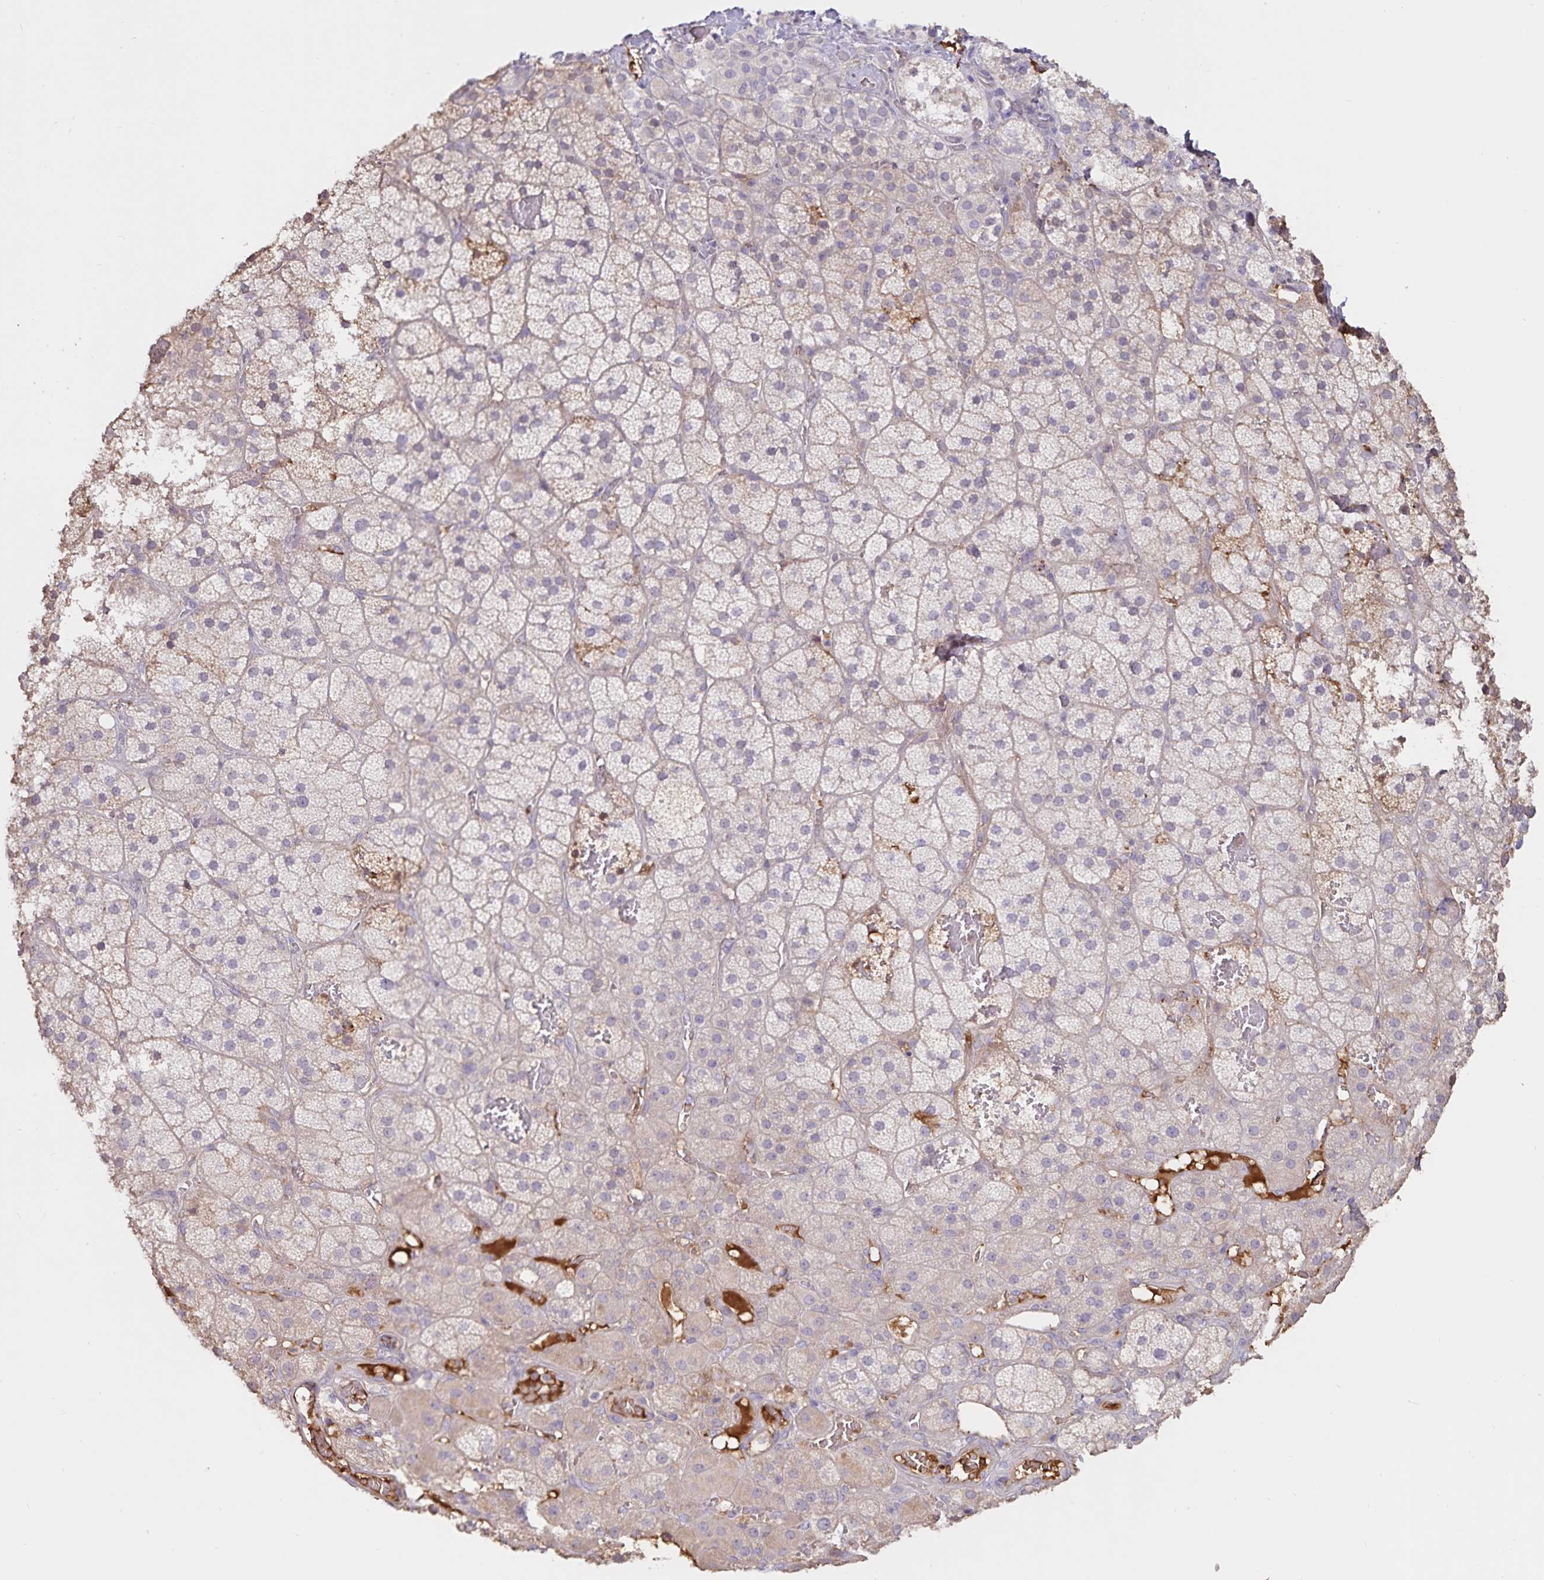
{"staining": {"intensity": "weak", "quantity": "<25%", "location": "cytoplasmic/membranous"}, "tissue": "adrenal gland", "cell_type": "Glandular cells", "image_type": "normal", "snomed": [{"axis": "morphology", "description": "Normal tissue, NOS"}, {"axis": "topography", "description": "Adrenal gland"}], "caption": "IHC micrograph of unremarkable adrenal gland stained for a protein (brown), which shows no staining in glandular cells. The staining was performed using DAB to visualize the protein expression in brown, while the nuclei were stained in blue with hematoxylin (Magnification: 20x).", "gene": "FGG", "patient": {"sex": "male", "age": 57}}